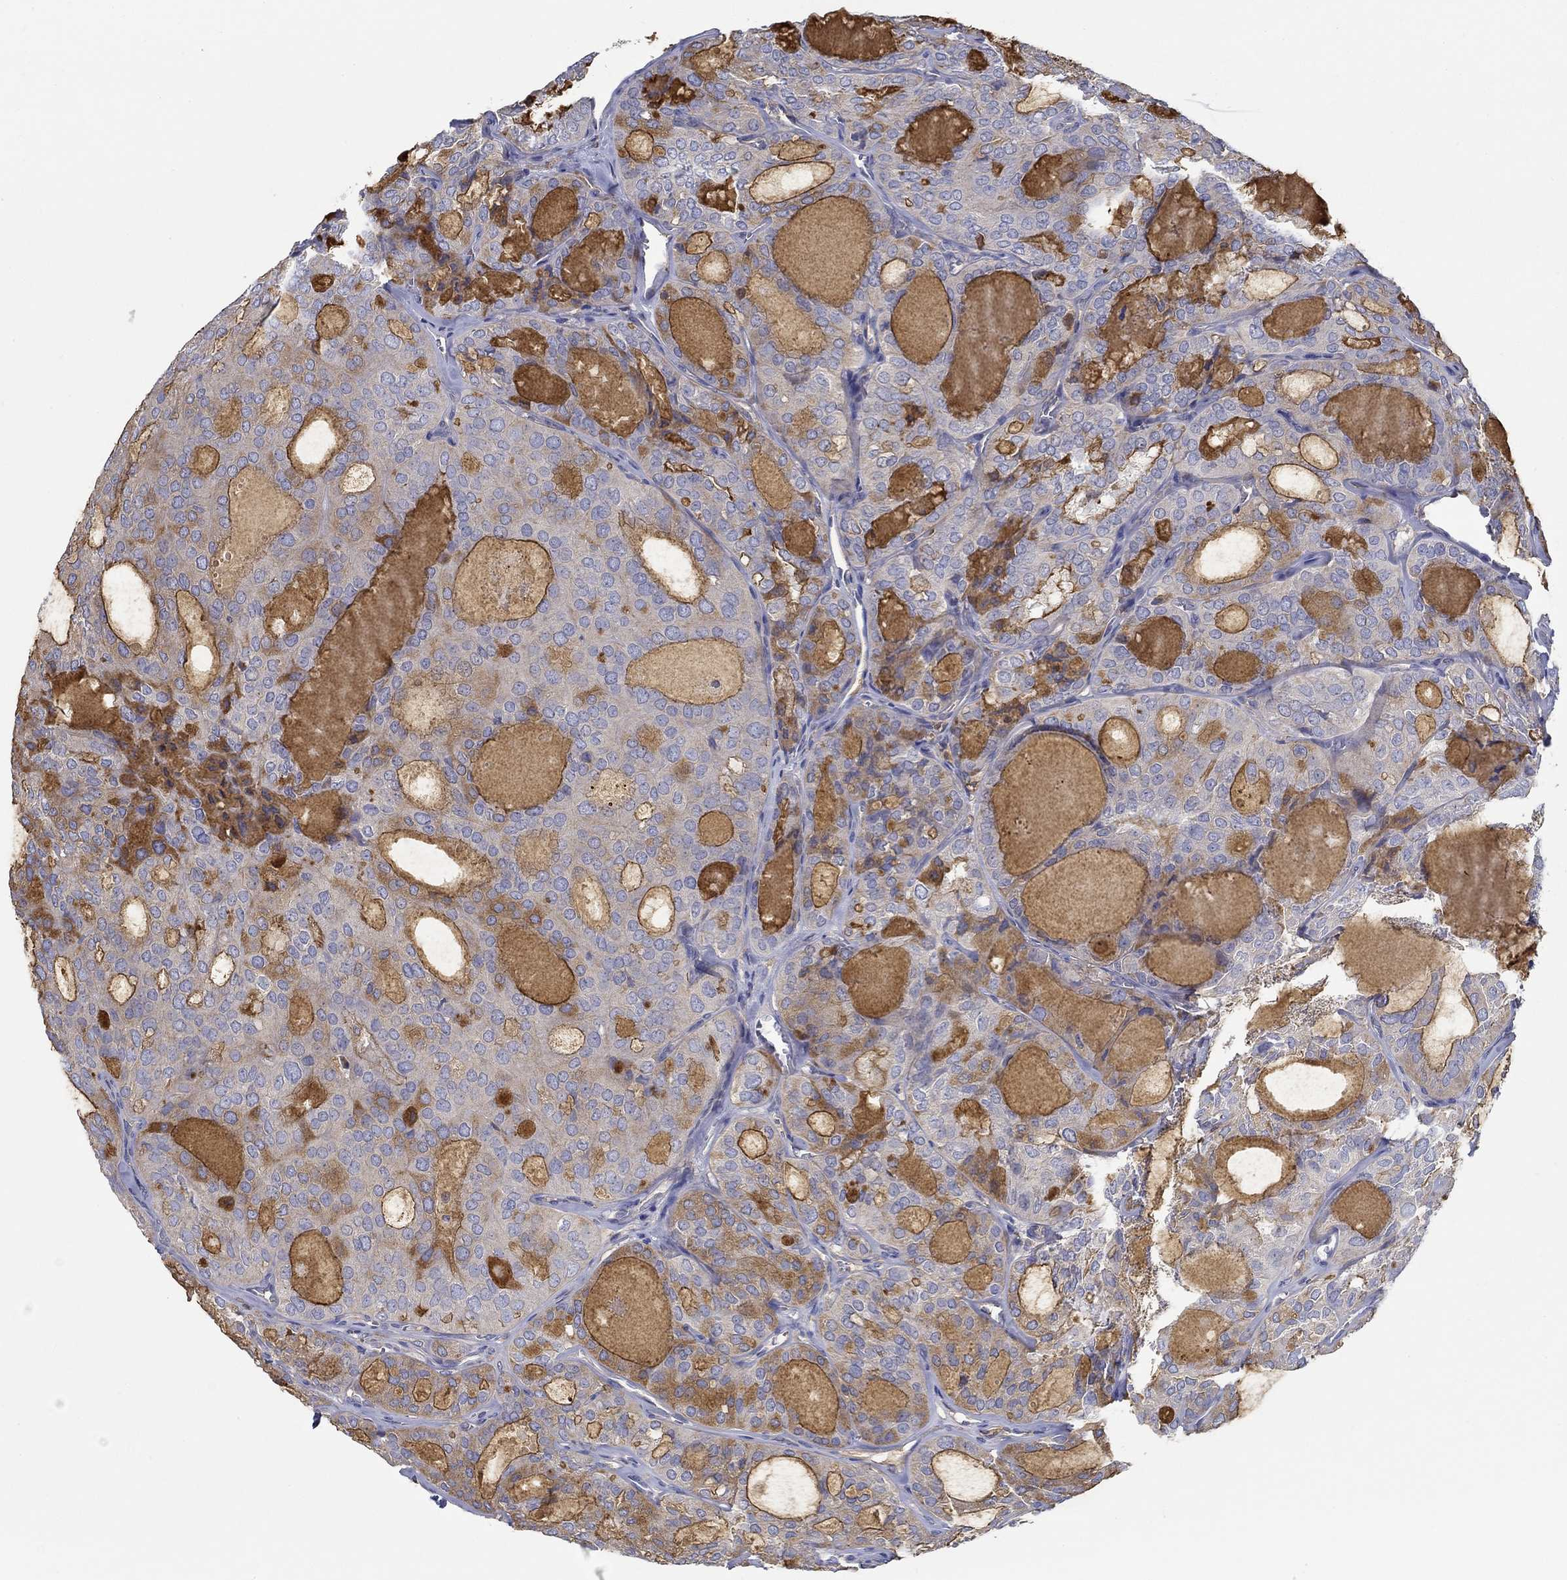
{"staining": {"intensity": "moderate", "quantity": "<25%", "location": "cytoplasmic/membranous"}, "tissue": "thyroid cancer", "cell_type": "Tumor cells", "image_type": "cancer", "snomed": [{"axis": "morphology", "description": "Follicular adenoma carcinoma, NOS"}, {"axis": "topography", "description": "Thyroid gland"}], "caption": "A low amount of moderate cytoplasmic/membranous positivity is appreciated in approximately <25% of tumor cells in thyroid cancer tissue.", "gene": "BBOF1", "patient": {"sex": "male", "age": 75}}